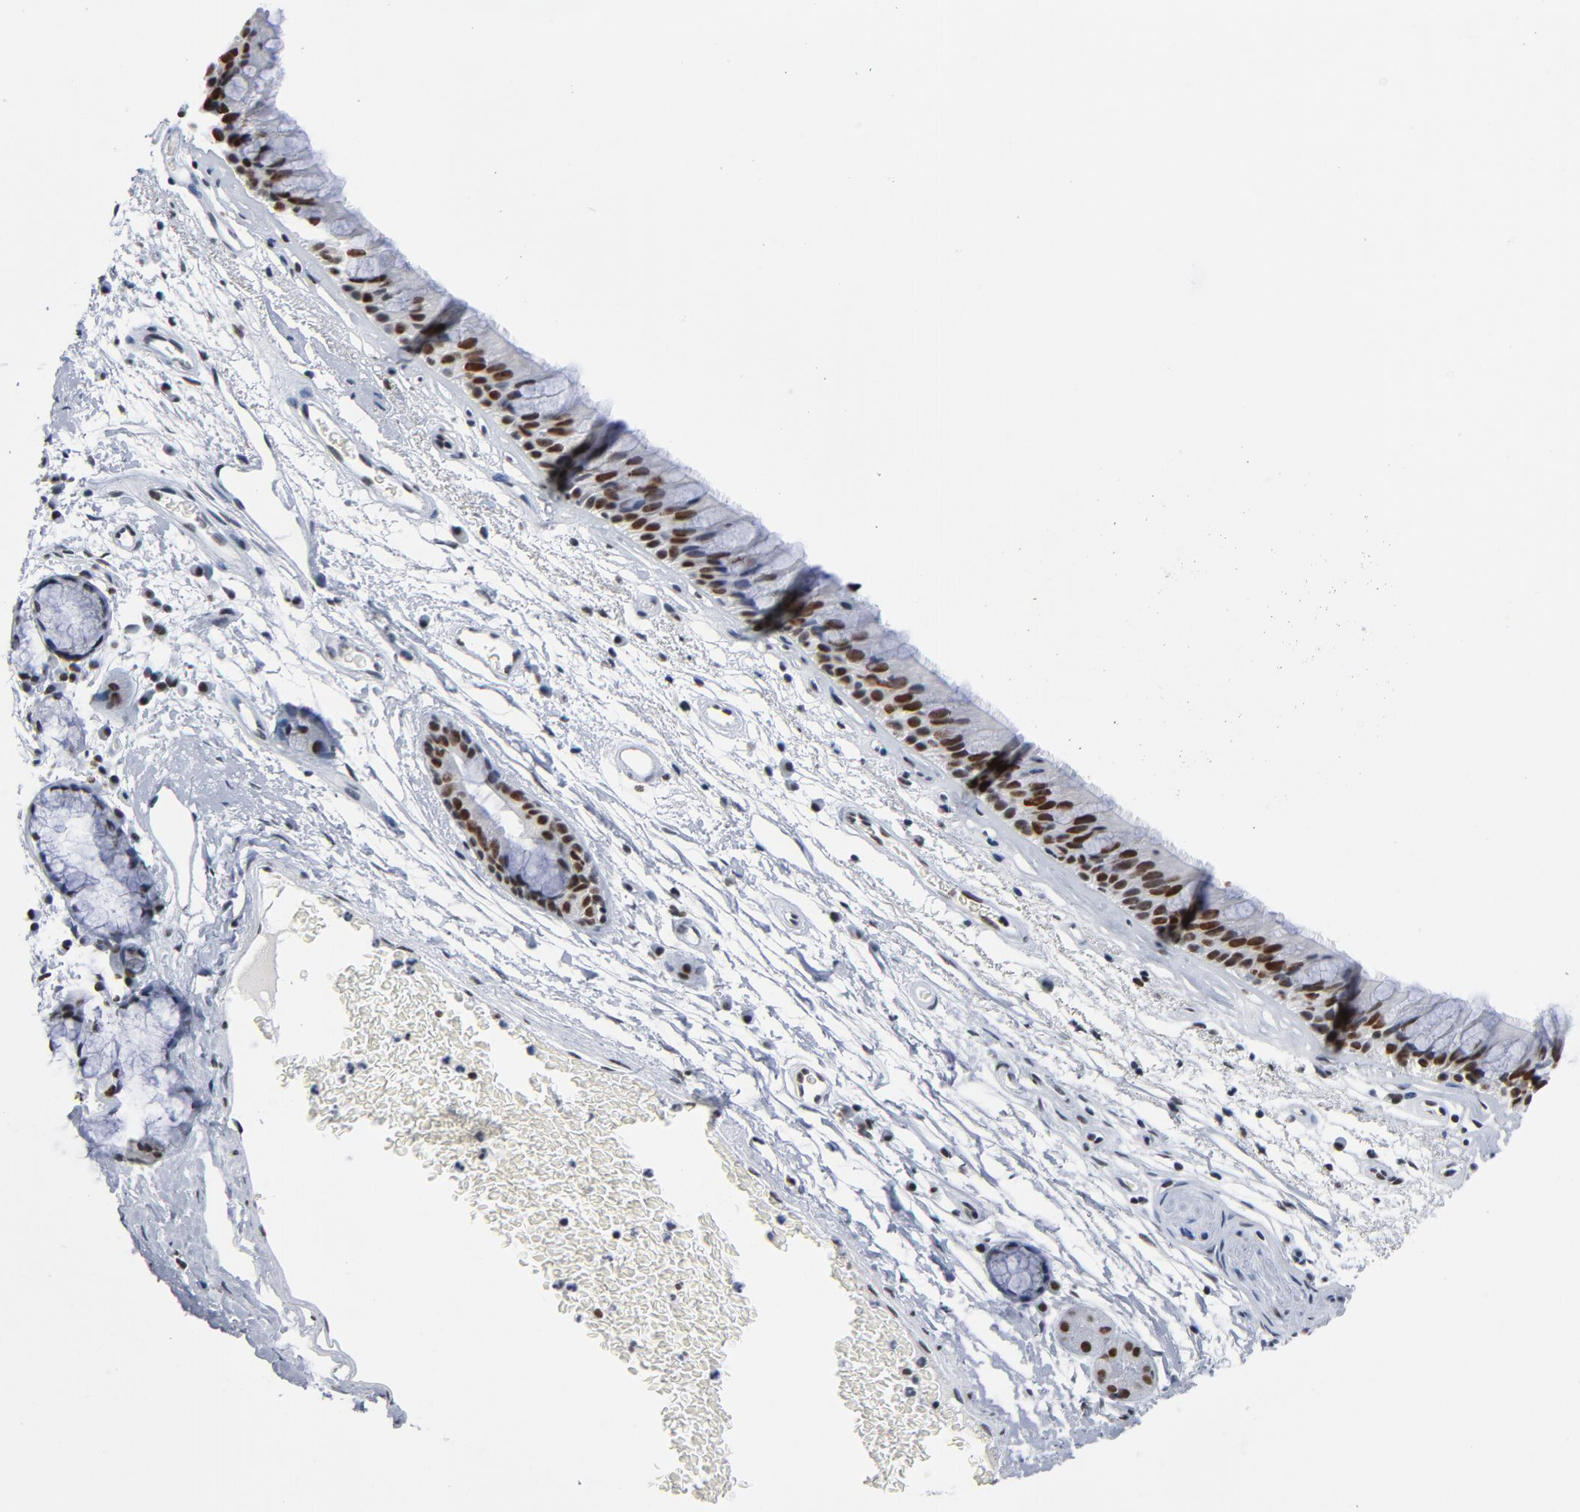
{"staining": {"intensity": "strong", "quantity": ">75%", "location": "nuclear"}, "tissue": "bronchus", "cell_type": "Respiratory epithelial cells", "image_type": "normal", "snomed": [{"axis": "morphology", "description": "Normal tissue, NOS"}, {"axis": "morphology", "description": "Adenocarcinoma, NOS"}, {"axis": "topography", "description": "Bronchus"}, {"axis": "topography", "description": "Lung"}], "caption": "DAB immunohistochemical staining of benign bronchus demonstrates strong nuclear protein expression in about >75% of respiratory epithelial cells. The protein of interest is stained brown, and the nuclei are stained in blue (DAB IHC with brightfield microscopy, high magnification).", "gene": "CSTF2", "patient": {"sex": "female", "age": 54}}